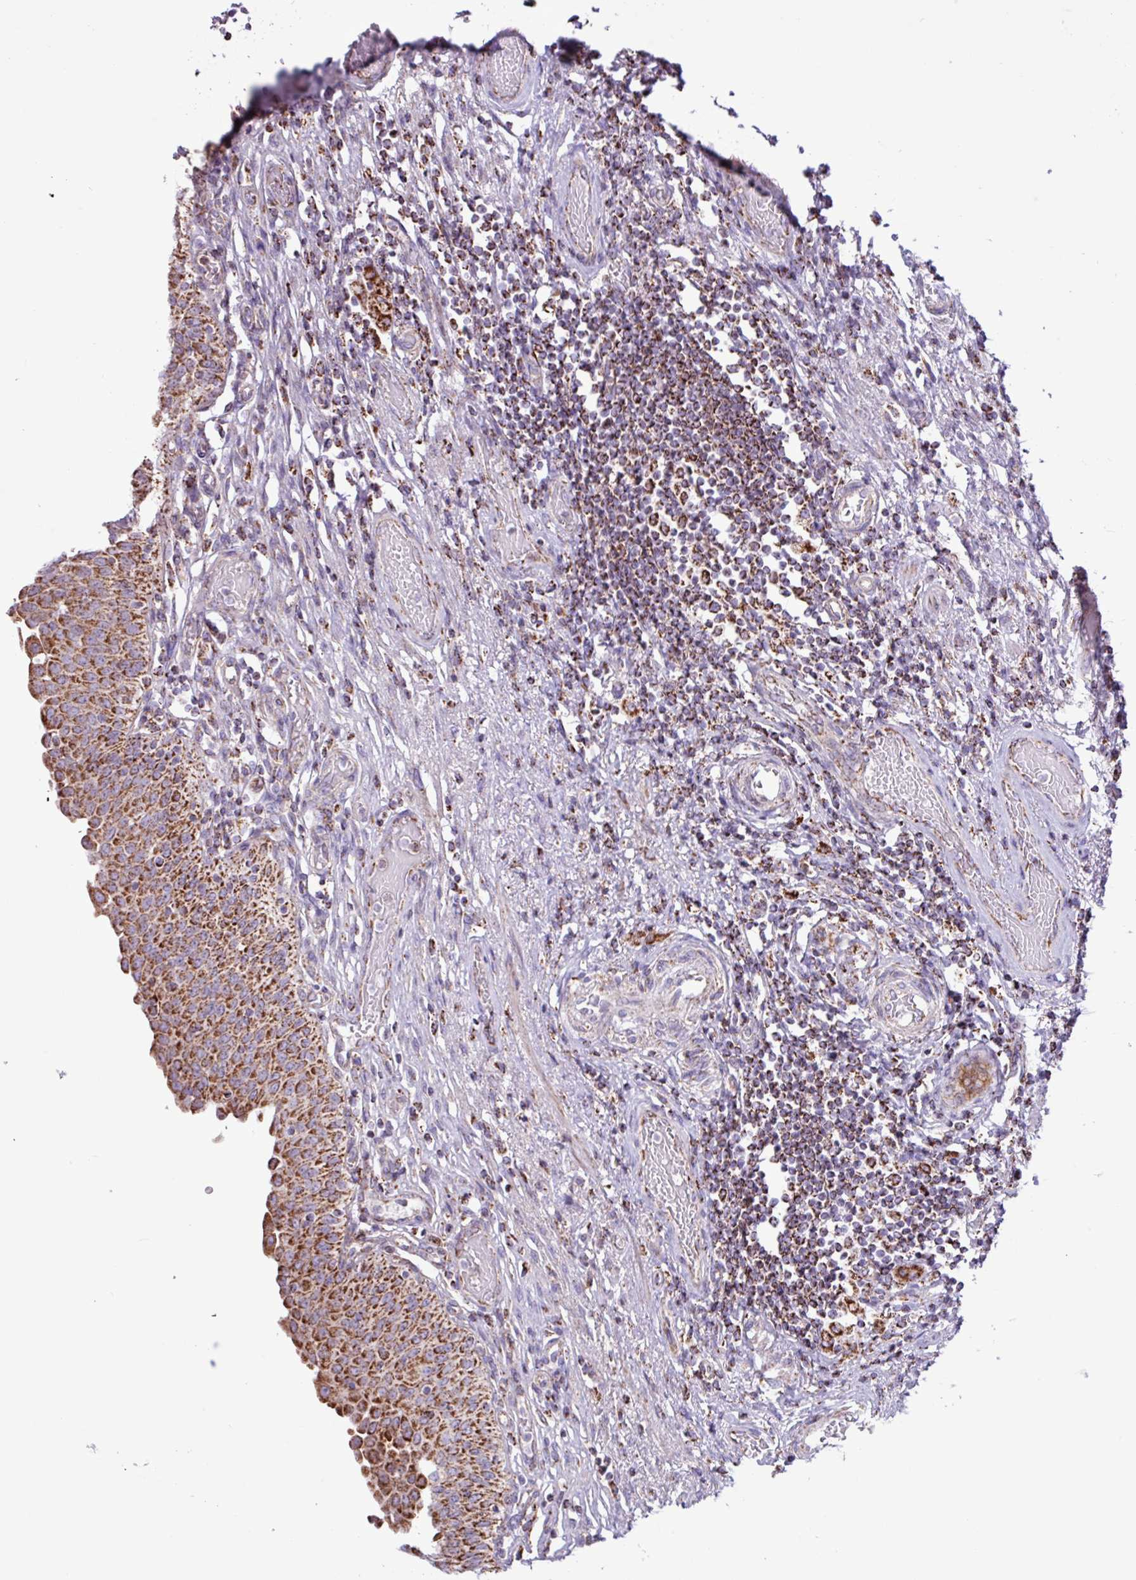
{"staining": {"intensity": "strong", "quantity": ">75%", "location": "cytoplasmic/membranous"}, "tissue": "urinary bladder", "cell_type": "Urothelial cells", "image_type": "normal", "snomed": [{"axis": "morphology", "description": "Normal tissue, NOS"}, {"axis": "topography", "description": "Urinary bladder"}], "caption": "Immunohistochemistry micrograph of benign urinary bladder: urinary bladder stained using immunohistochemistry demonstrates high levels of strong protein expression localized specifically in the cytoplasmic/membranous of urothelial cells, appearing as a cytoplasmic/membranous brown color.", "gene": "RTL3", "patient": {"sex": "male", "age": 71}}